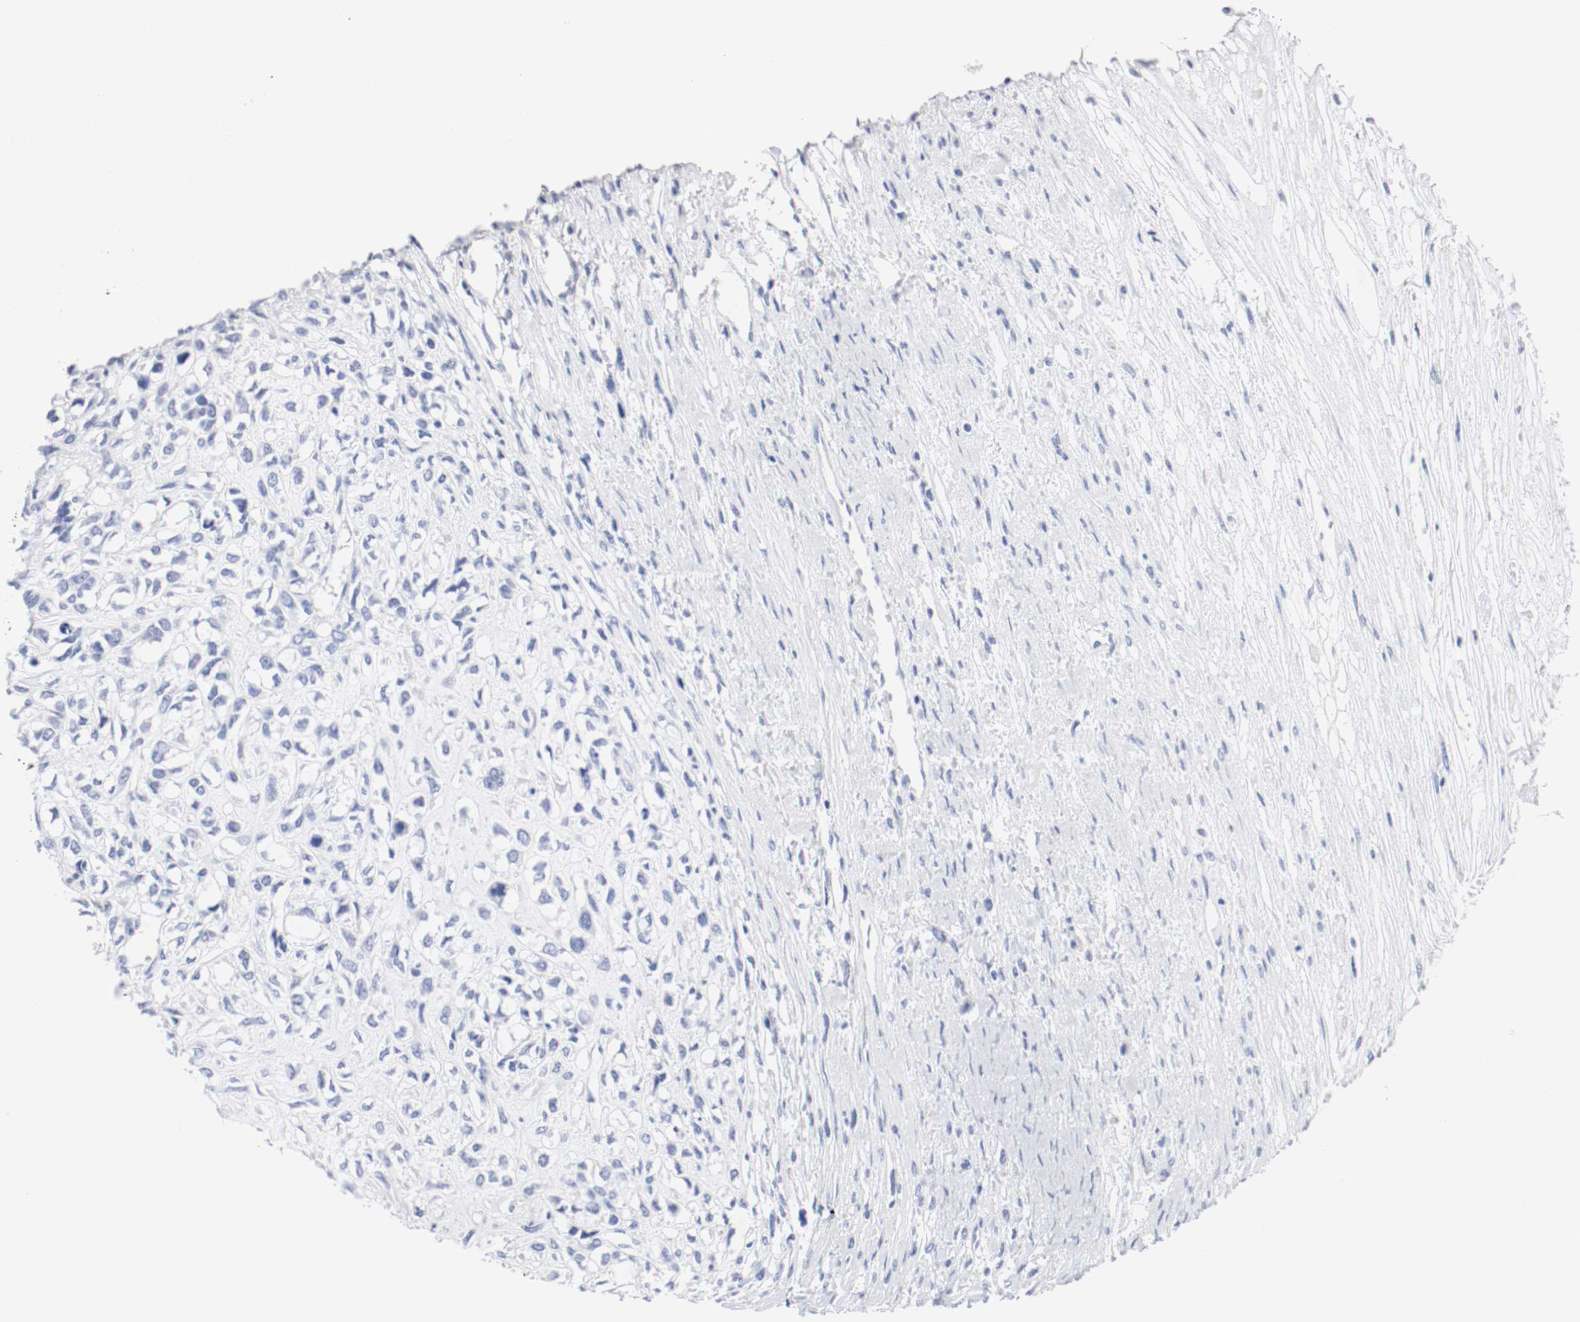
{"staining": {"intensity": "negative", "quantity": "none", "location": "none"}, "tissue": "head and neck cancer", "cell_type": "Tumor cells", "image_type": "cancer", "snomed": [{"axis": "morphology", "description": "Necrosis, NOS"}, {"axis": "morphology", "description": "Neoplasm, malignant, NOS"}, {"axis": "topography", "description": "Salivary gland"}, {"axis": "topography", "description": "Head-Neck"}], "caption": "Immunohistochemistry (IHC) photomicrograph of head and neck cancer stained for a protein (brown), which reveals no expression in tumor cells. The staining is performed using DAB brown chromogen with nuclei counter-stained in using hematoxylin.", "gene": "GAD1", "patient": {"sex": "male", "age": 43}}